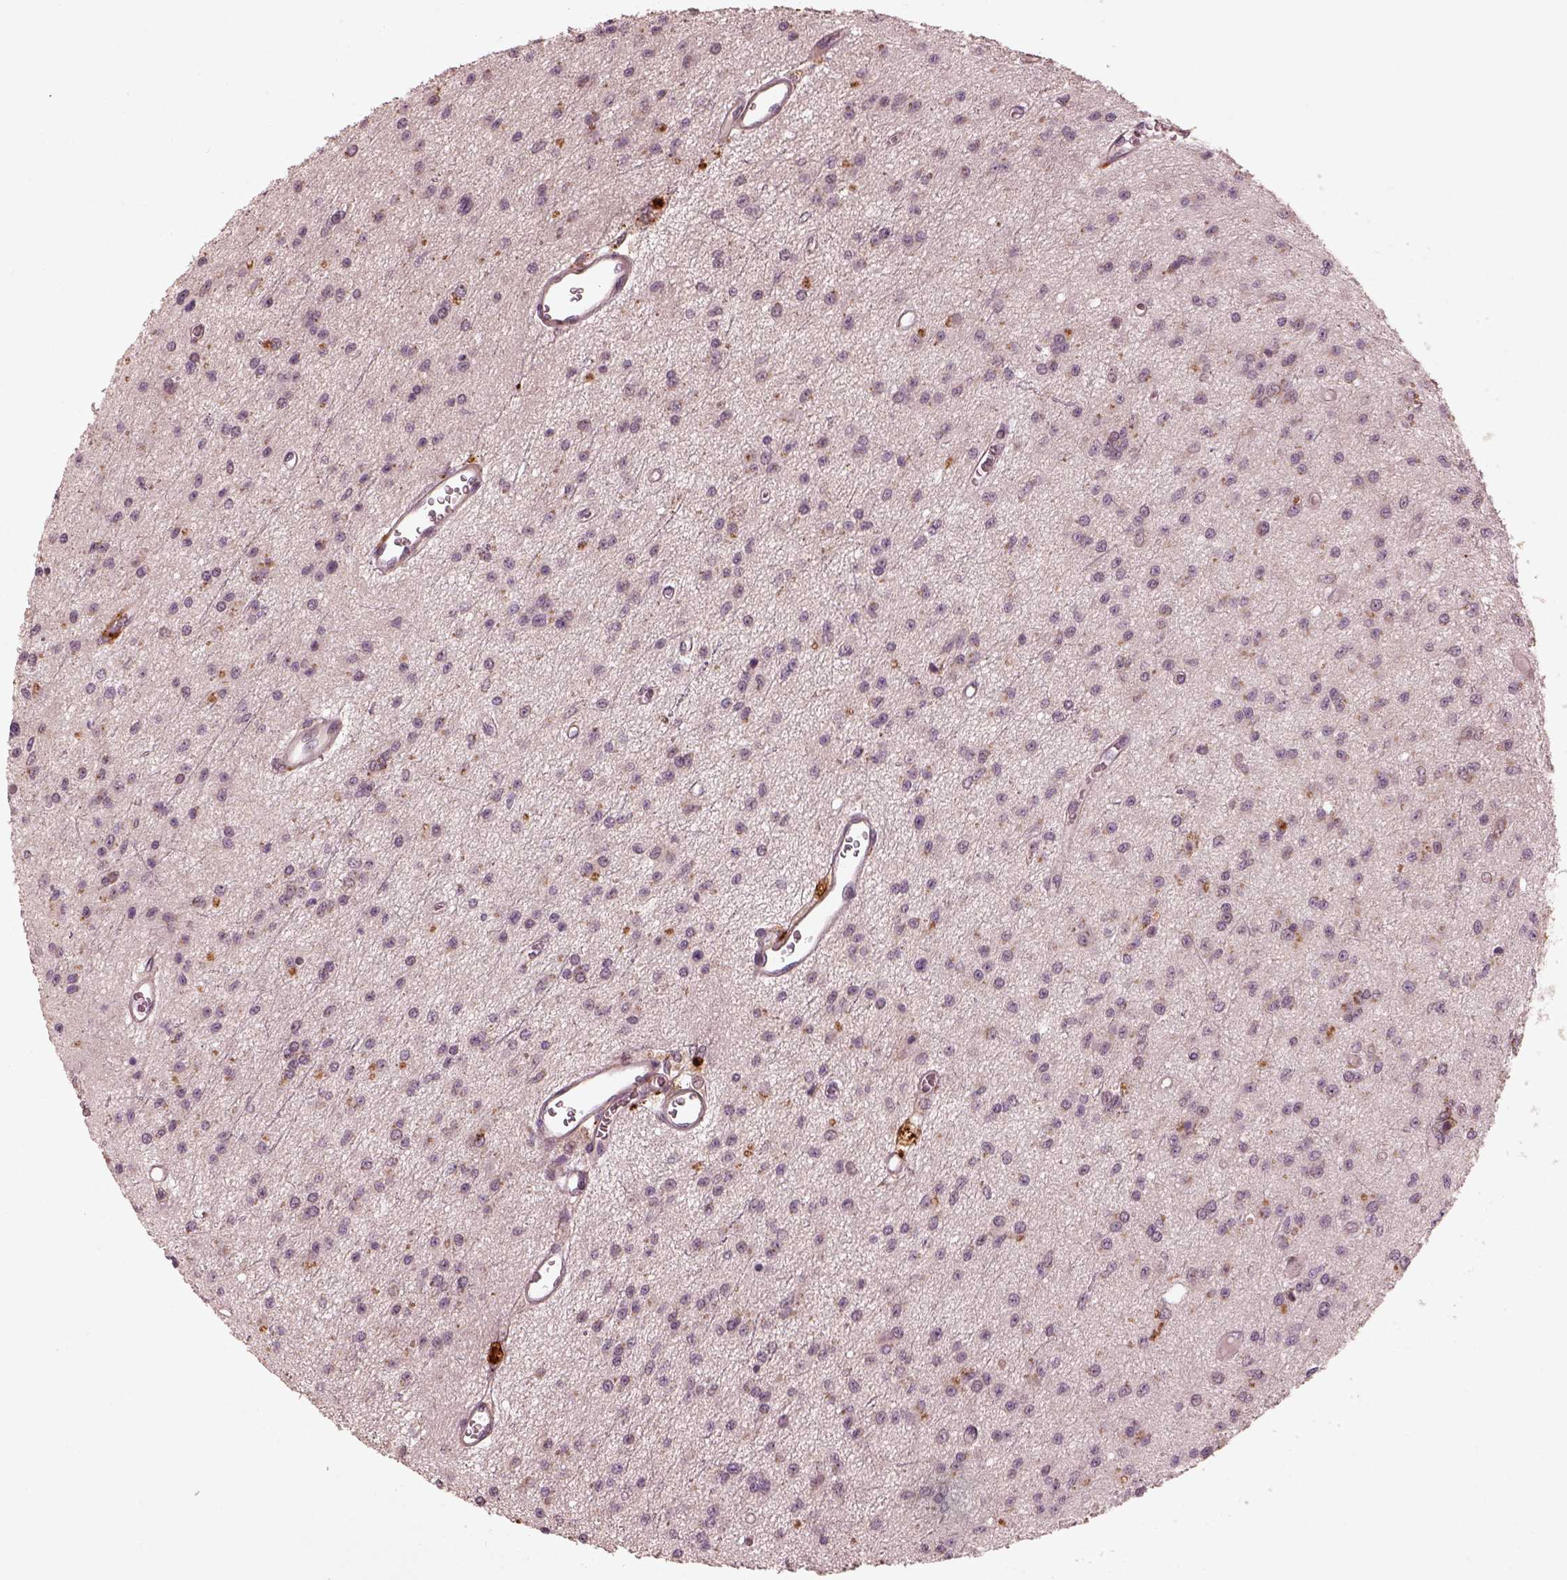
{"staining": {"intensity": "negative", "quantity": "none", "location": "none"}, "tissue": "glioma", "cell_type": "Tumor cells", "image_type": "cancer", "snomed": [{"axis": "morphology", "description": "Glioma, malignant, Low grade"}, {"axis": "topography", "description": "Brain"}], "caption": "High power microscopy micrograph of an immunohistochemistry (IHC) histopathology image of low-grade glioma (malignant), revealing no significant expression in tumor cells.", "gene": "SLC25A46", "patient": {"sex": "female", "age": 45}}